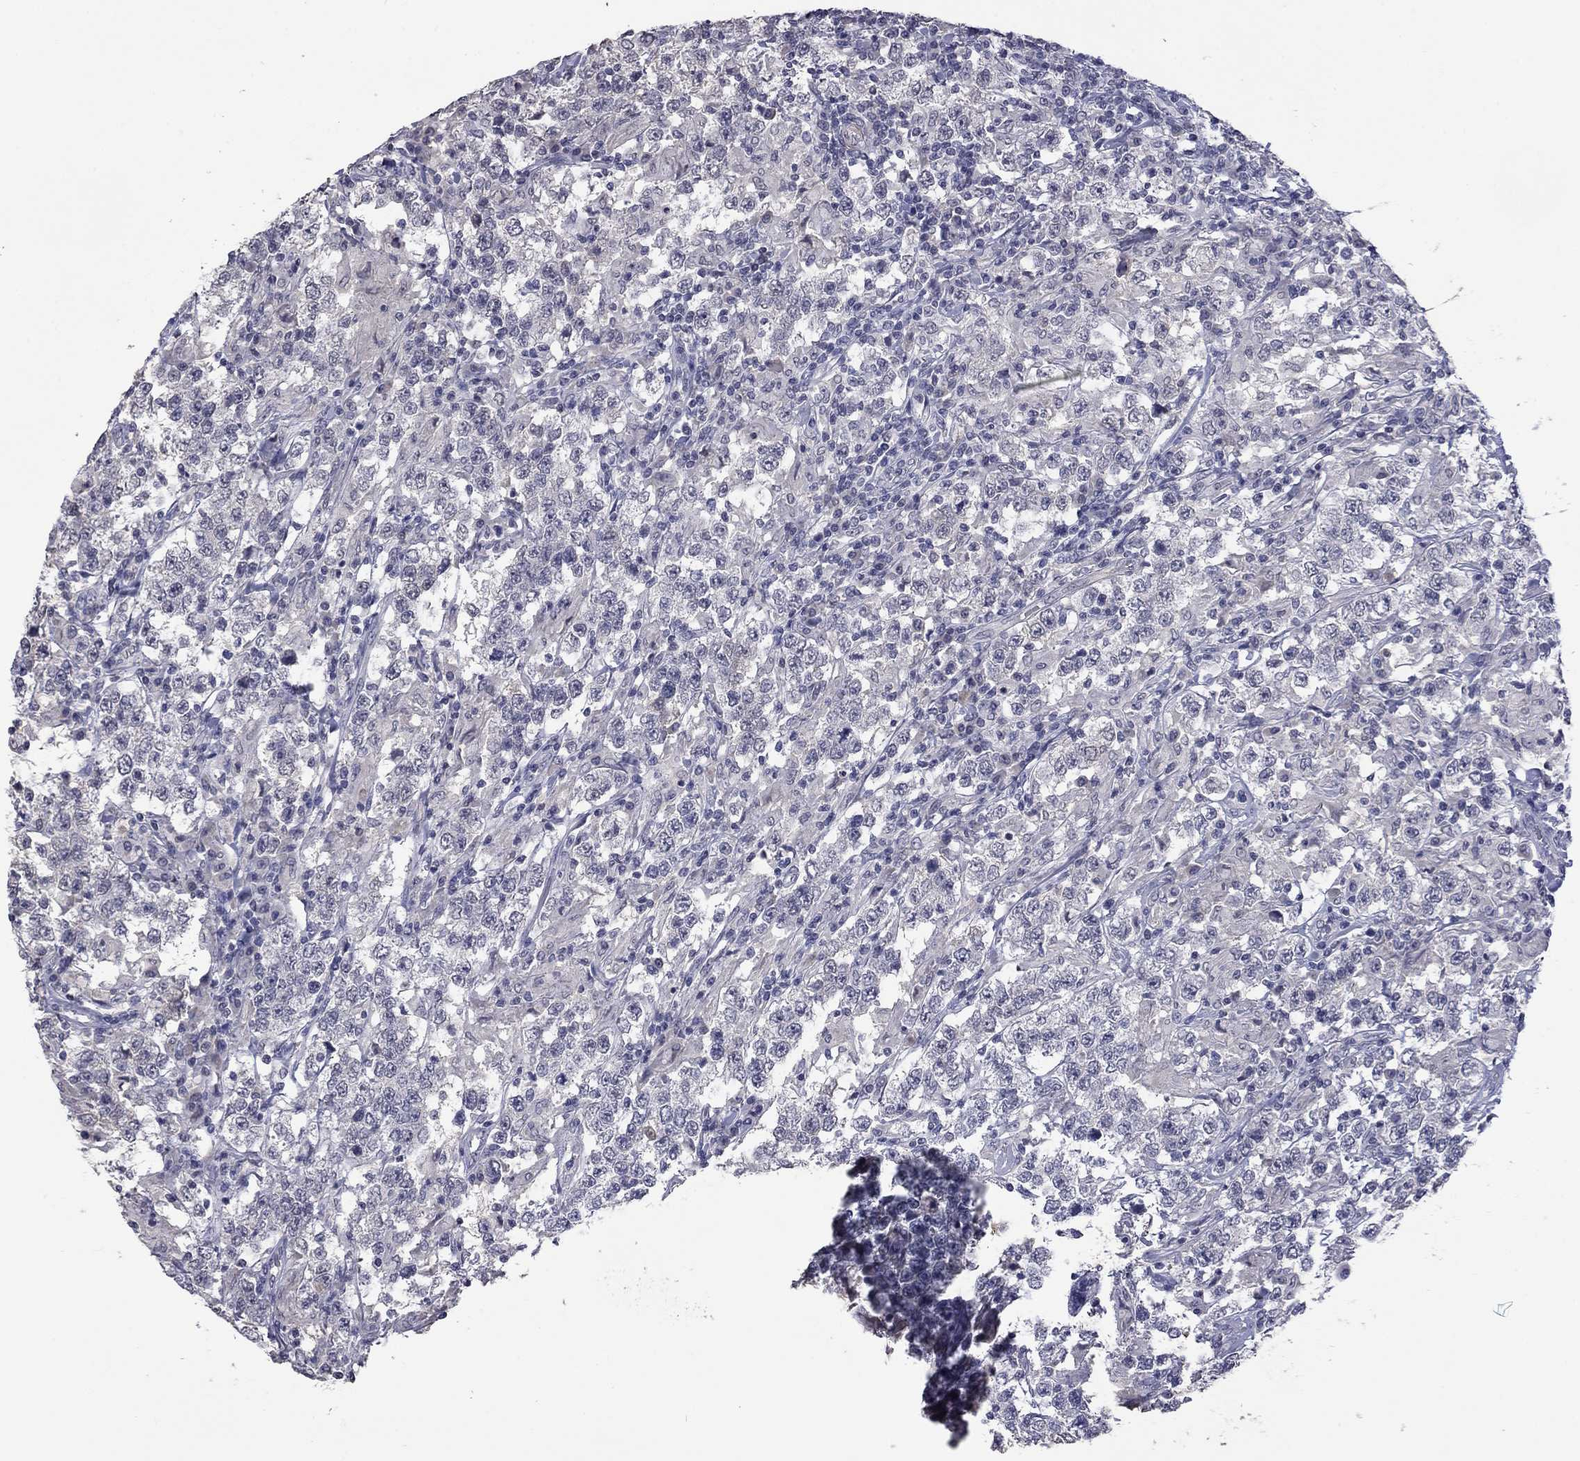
{"staining": {"intensity": "negative", "quantity": "none", "location": "none"}, "tissue": "testis cancer", "cell_type": "Tumor cells", "image_type": "cancer", "snomed": [{"axis": "morphology", "description": "Seminoma, NOS"}, {"axis": "morphology", "description": "Carcinoma, Embryonal, NOS"}, {"axis": "topography", "description": "Testis"}], "caption": "Tumor cells are negative for protein expression in human testis cancer.", "gene": "IP6K3", "patient": {"sex": "male", "age": 41}}